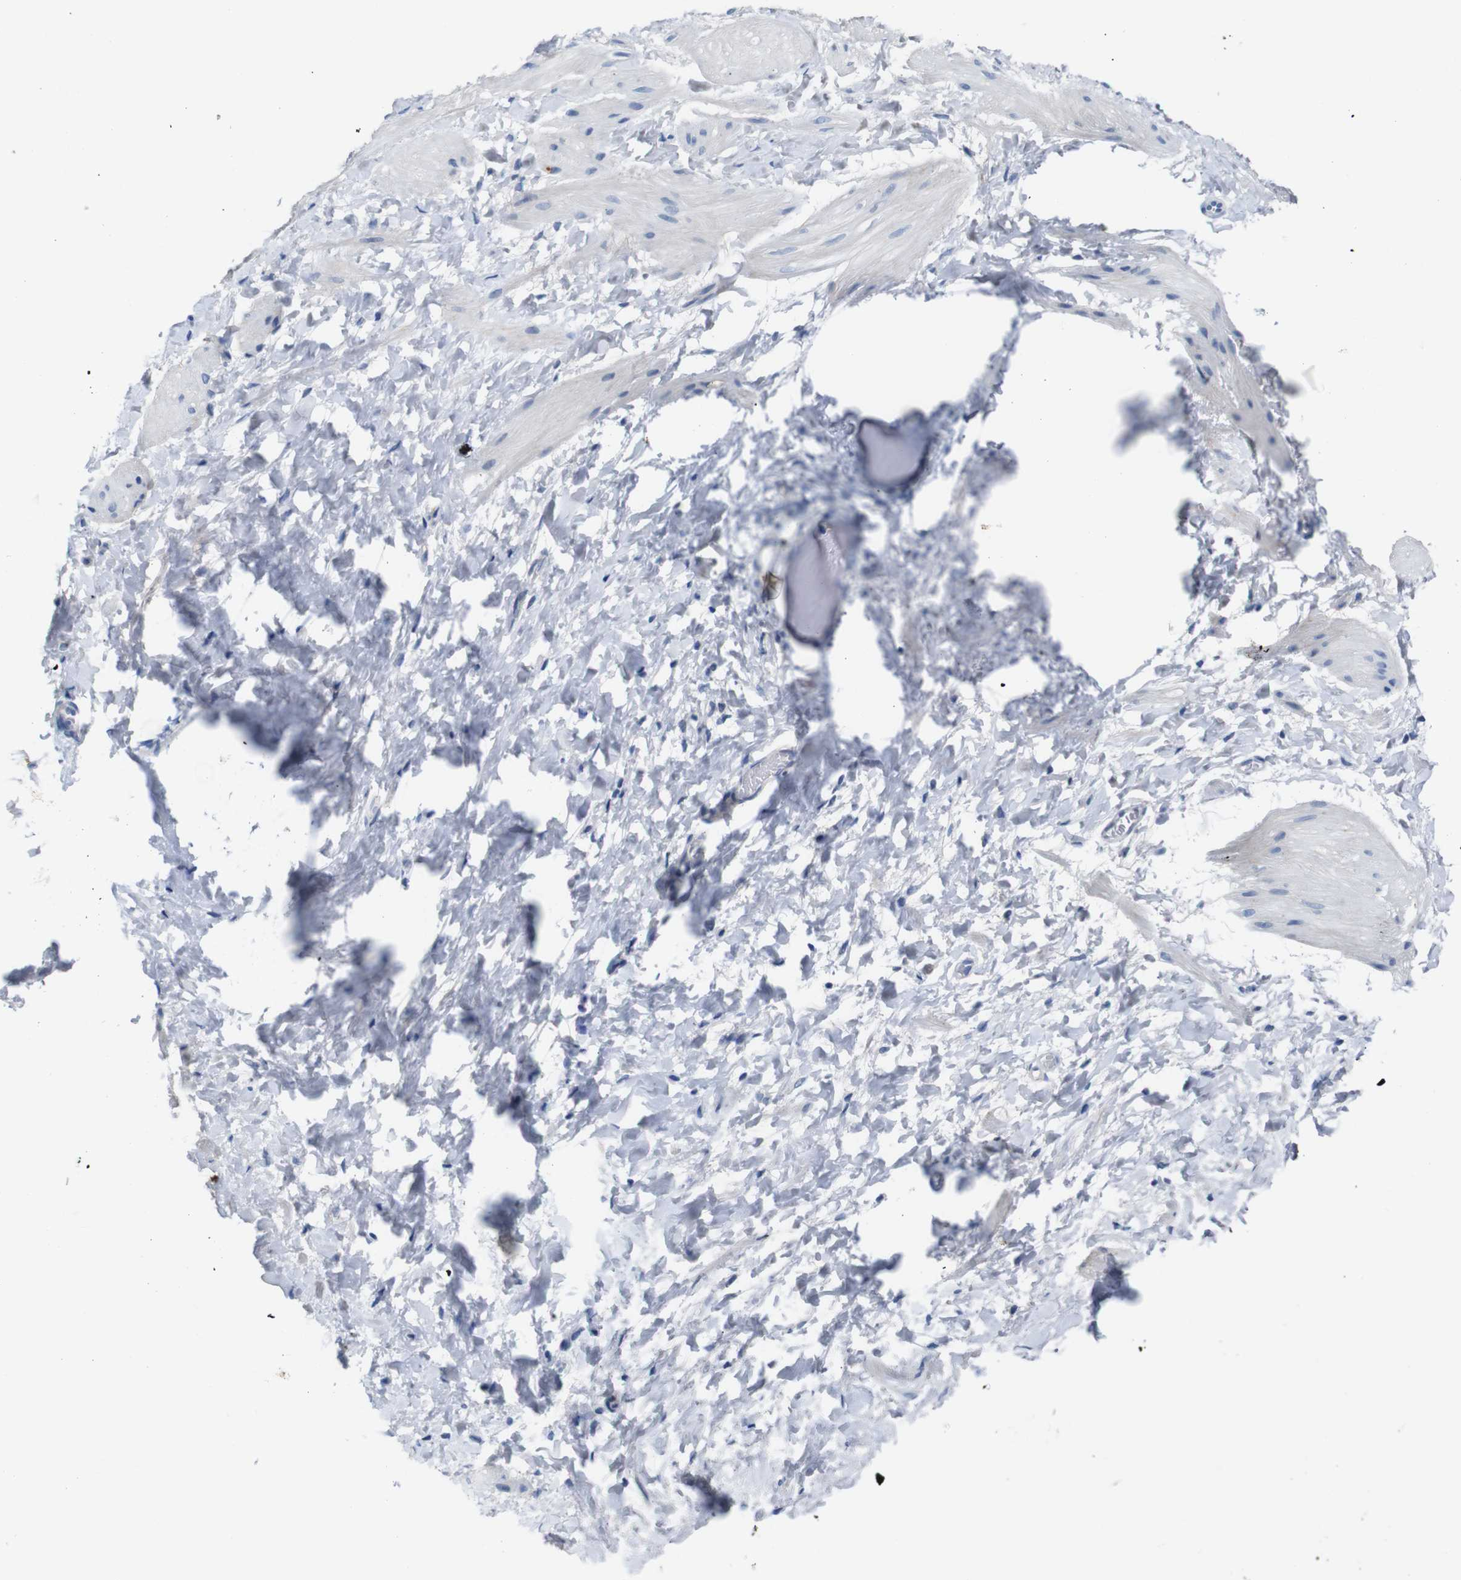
{"staining": {"intensity": "negative", "quantity": "none", "location": "none"}, "tissue": "smooth muscle", "cell_type": "Smooth muscle cells", "image_type": "normal", "snomed": [{"axis": "morphology", "description": "Normal tissue, NOS"}, {"axis": "topography", "description": "Smooth muscle"}], "caption": "Micrograph shows no significant protein positivity in smooth muscle cells of unremarkable smooth muscle. The staining was performed using DAB (3,3'-diaminobenzidine) to visualize the protein expression in brown, while the nuclei were stained in blue with hematoxylin (Magnification: 20x).", "gene": "ANK3", "patient": {"sex": "male", "age": 16}}